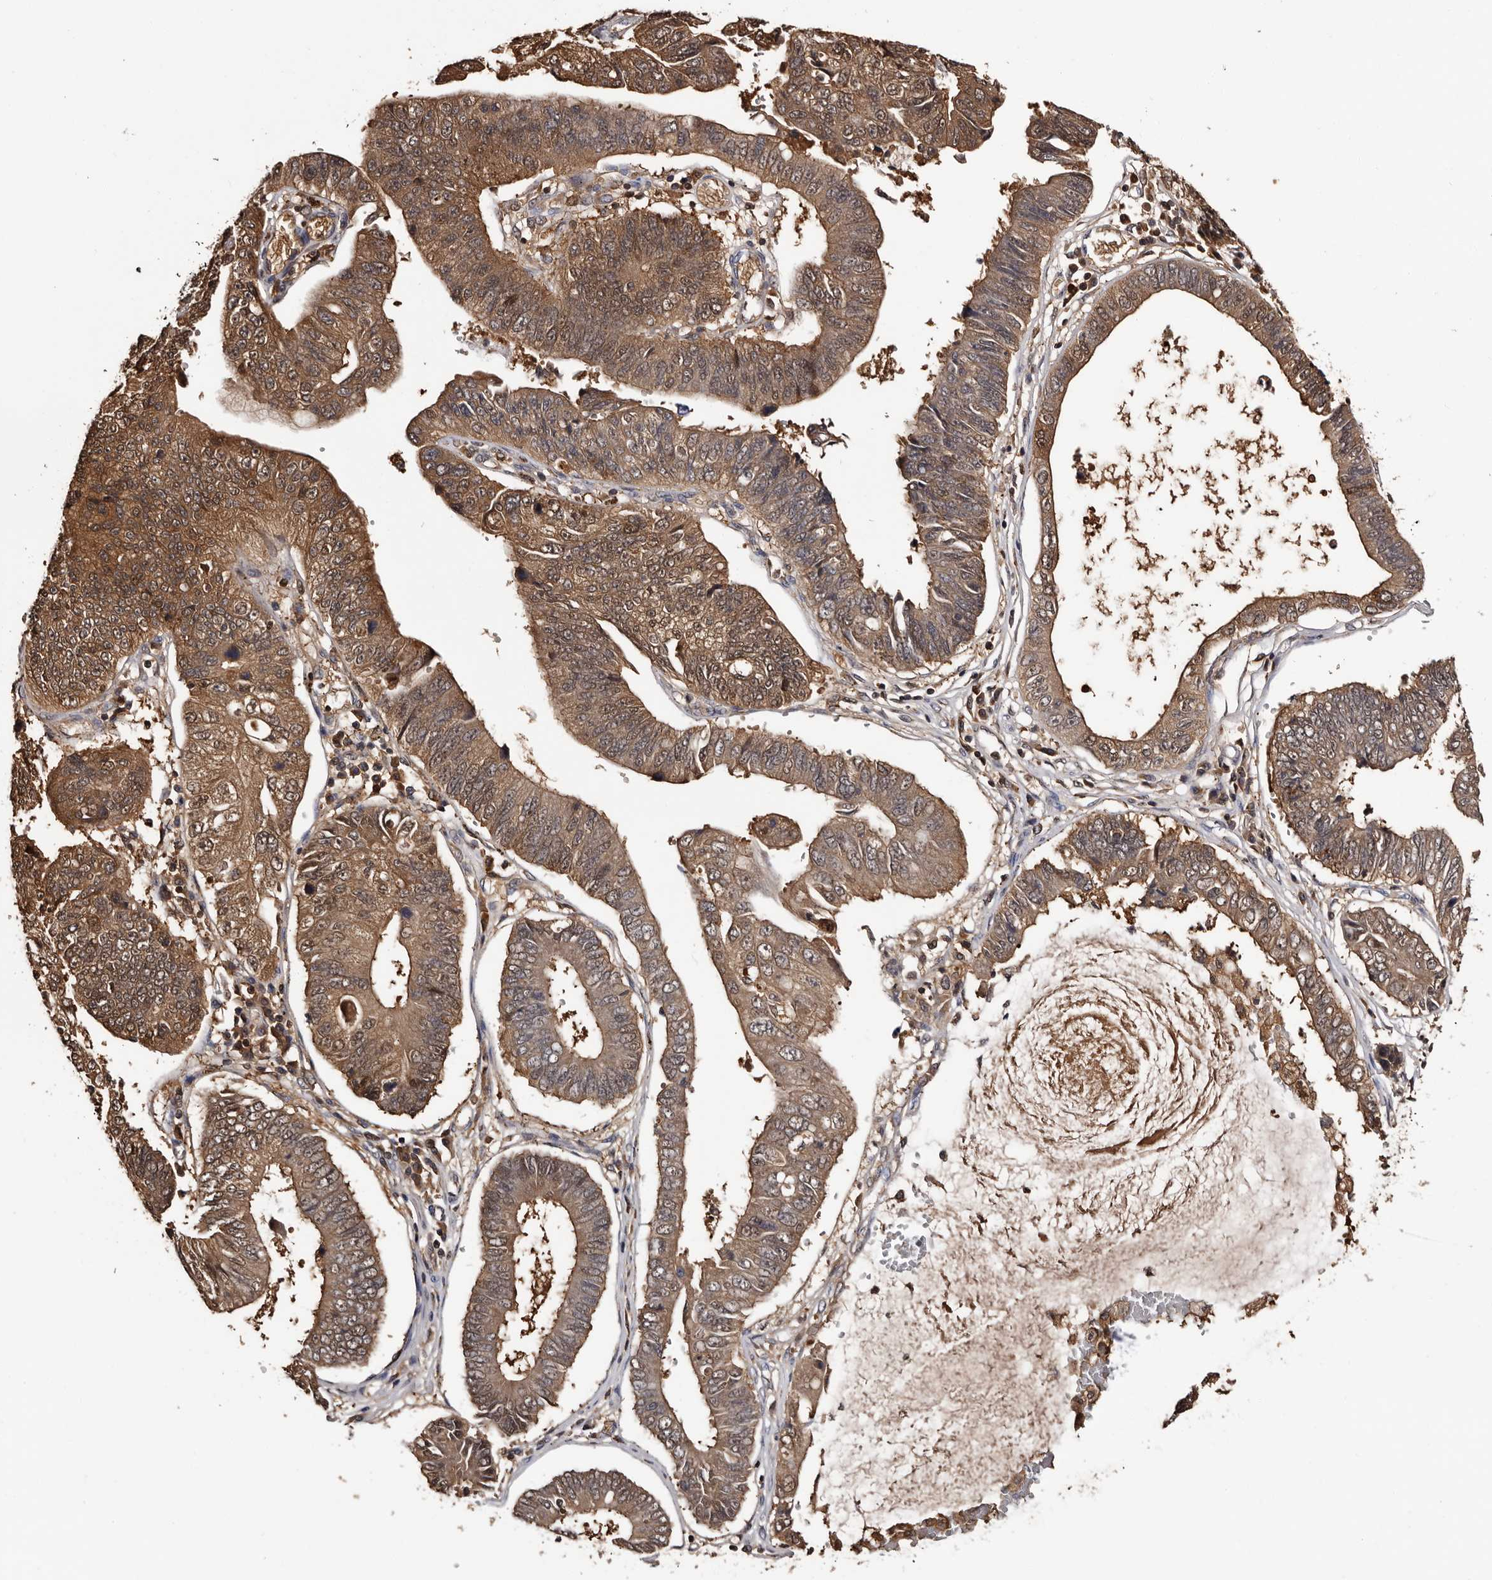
{"staining": {"intensity": "moderate", "quantity": ">75%", "location": "cytoplasmic/membranous"}, "tissue": "stomach cancer", "cell_type": "Tumor cells", "image_type": "cancer", "snomed": [{"axis": "morphology", "description": "Adenocarcinoma, NOS"}, {"axis": "topography", "description": "Stomach"}], "caption": "High-power microscopy captured an immunohistochemistry (IHC) photomicrograph of stomach adenocarcinoma, revealing moderate cytoplasmic/membranous staining in approximately >75% of tumor cells. (DAB IHC, brown staining for protein, blue staining for nuclei).", "gene": "DNPH1", "patient": {"sex": "male", "age": 59}}